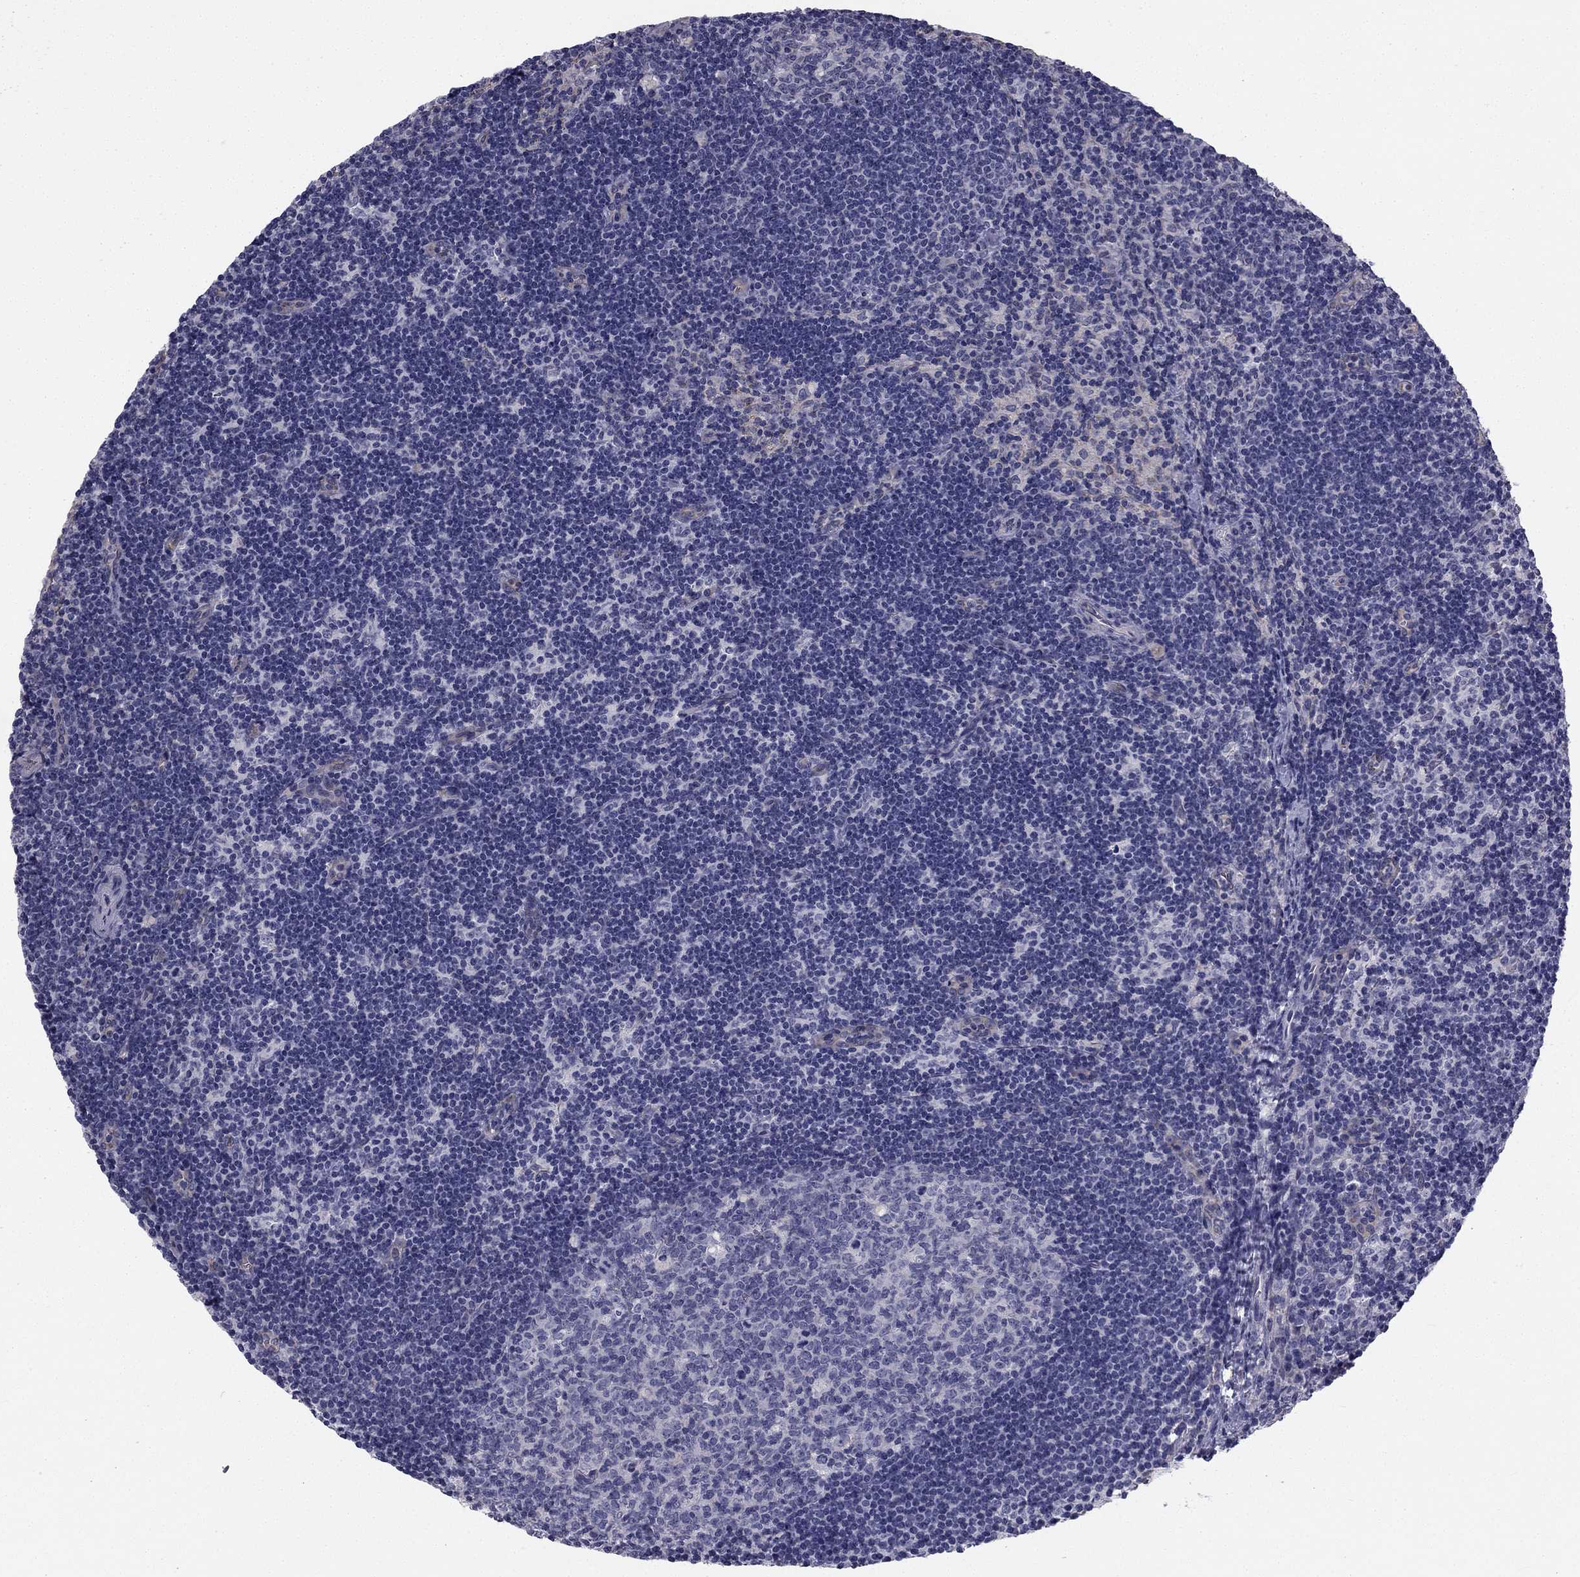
{"staining": {"intensity": "negative", "quantity": "none", "location": "none"}, "tissue": "lymph node", "cell_type": "Germinal center cells", "image_type": "normal", "snomed": [{"axis": "morphology", "description": "Normal tissue, NOS"}, {"axis": "topography", "description": "Lymph node"}], "caption": "DAB immunohistochemical staining of normal lymph node exhibits no significant positivity in germinal center cells. (DAB (3,3'-diaminobenzidine) IHC, high magnification).", "gene": "CCDC40", "patient": {"sex": "female", "age": 34}}